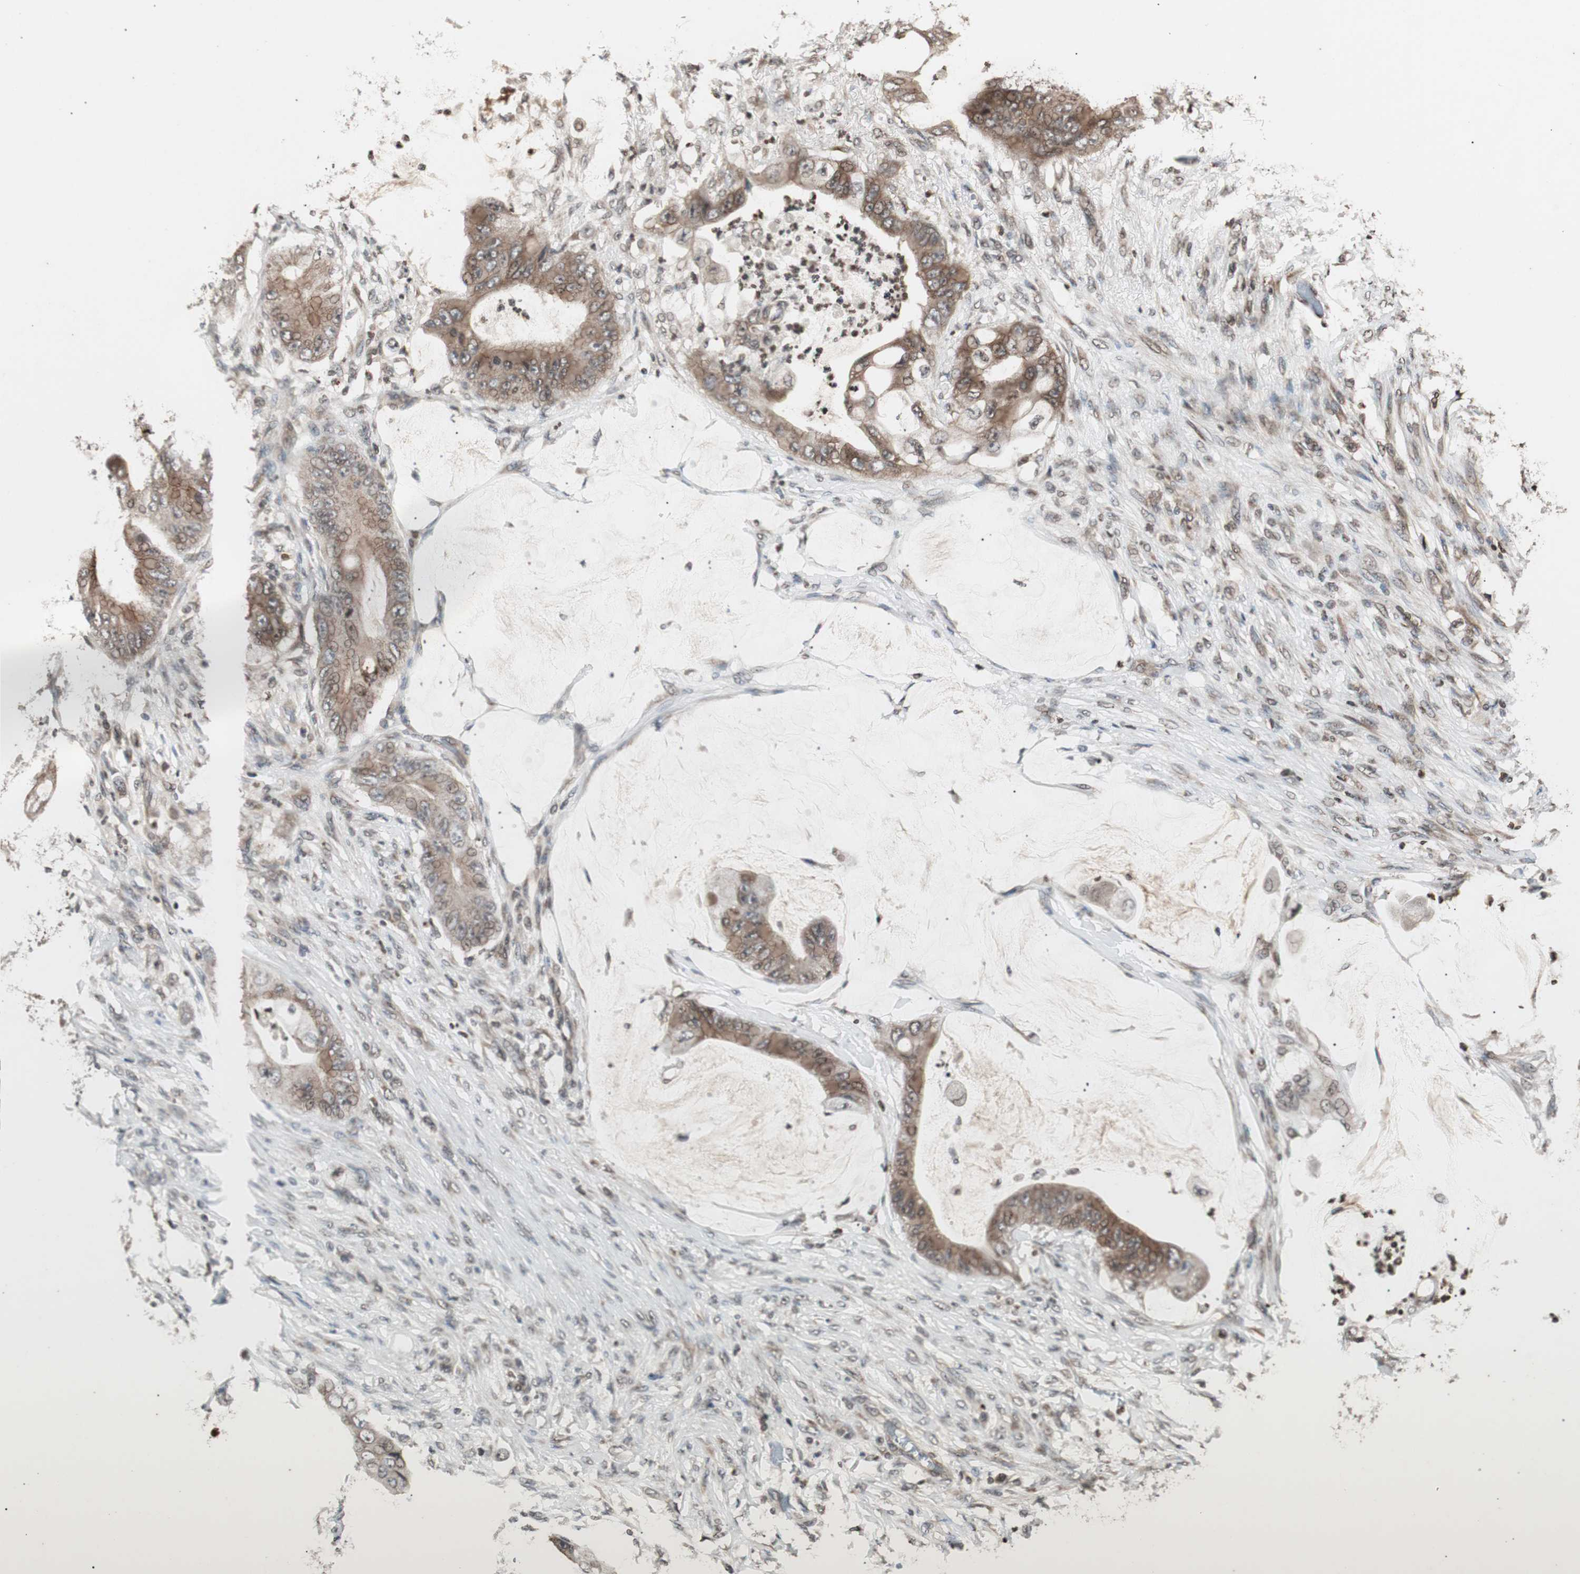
{"staining": {"intensity": "moderate", "quantity": ">75%", "location": "cytoplasmic/membranous"}, "tissue": "stomach cancer", "cell_type": "Tumor cells", "image_type": "cancer", "snomed": [{"axis": "morphology", "description": "Adenocarcinoma, NOS"}, {"axis": "topography", "description": "Stomach"}], "caption": "Immunohistochemistry (IHC) of stomach adenocarcinoma shows medium levels of moderate cytoplasmic/membranous positivity in about >75% of tumor cells. The staining is performed using DAB brown chromogen to label protein expression. The nuclei are counter-stained blue using hematoxylin.", "gene": "ZFC3H1", "patient": {"sex": "female", "age": 73}}